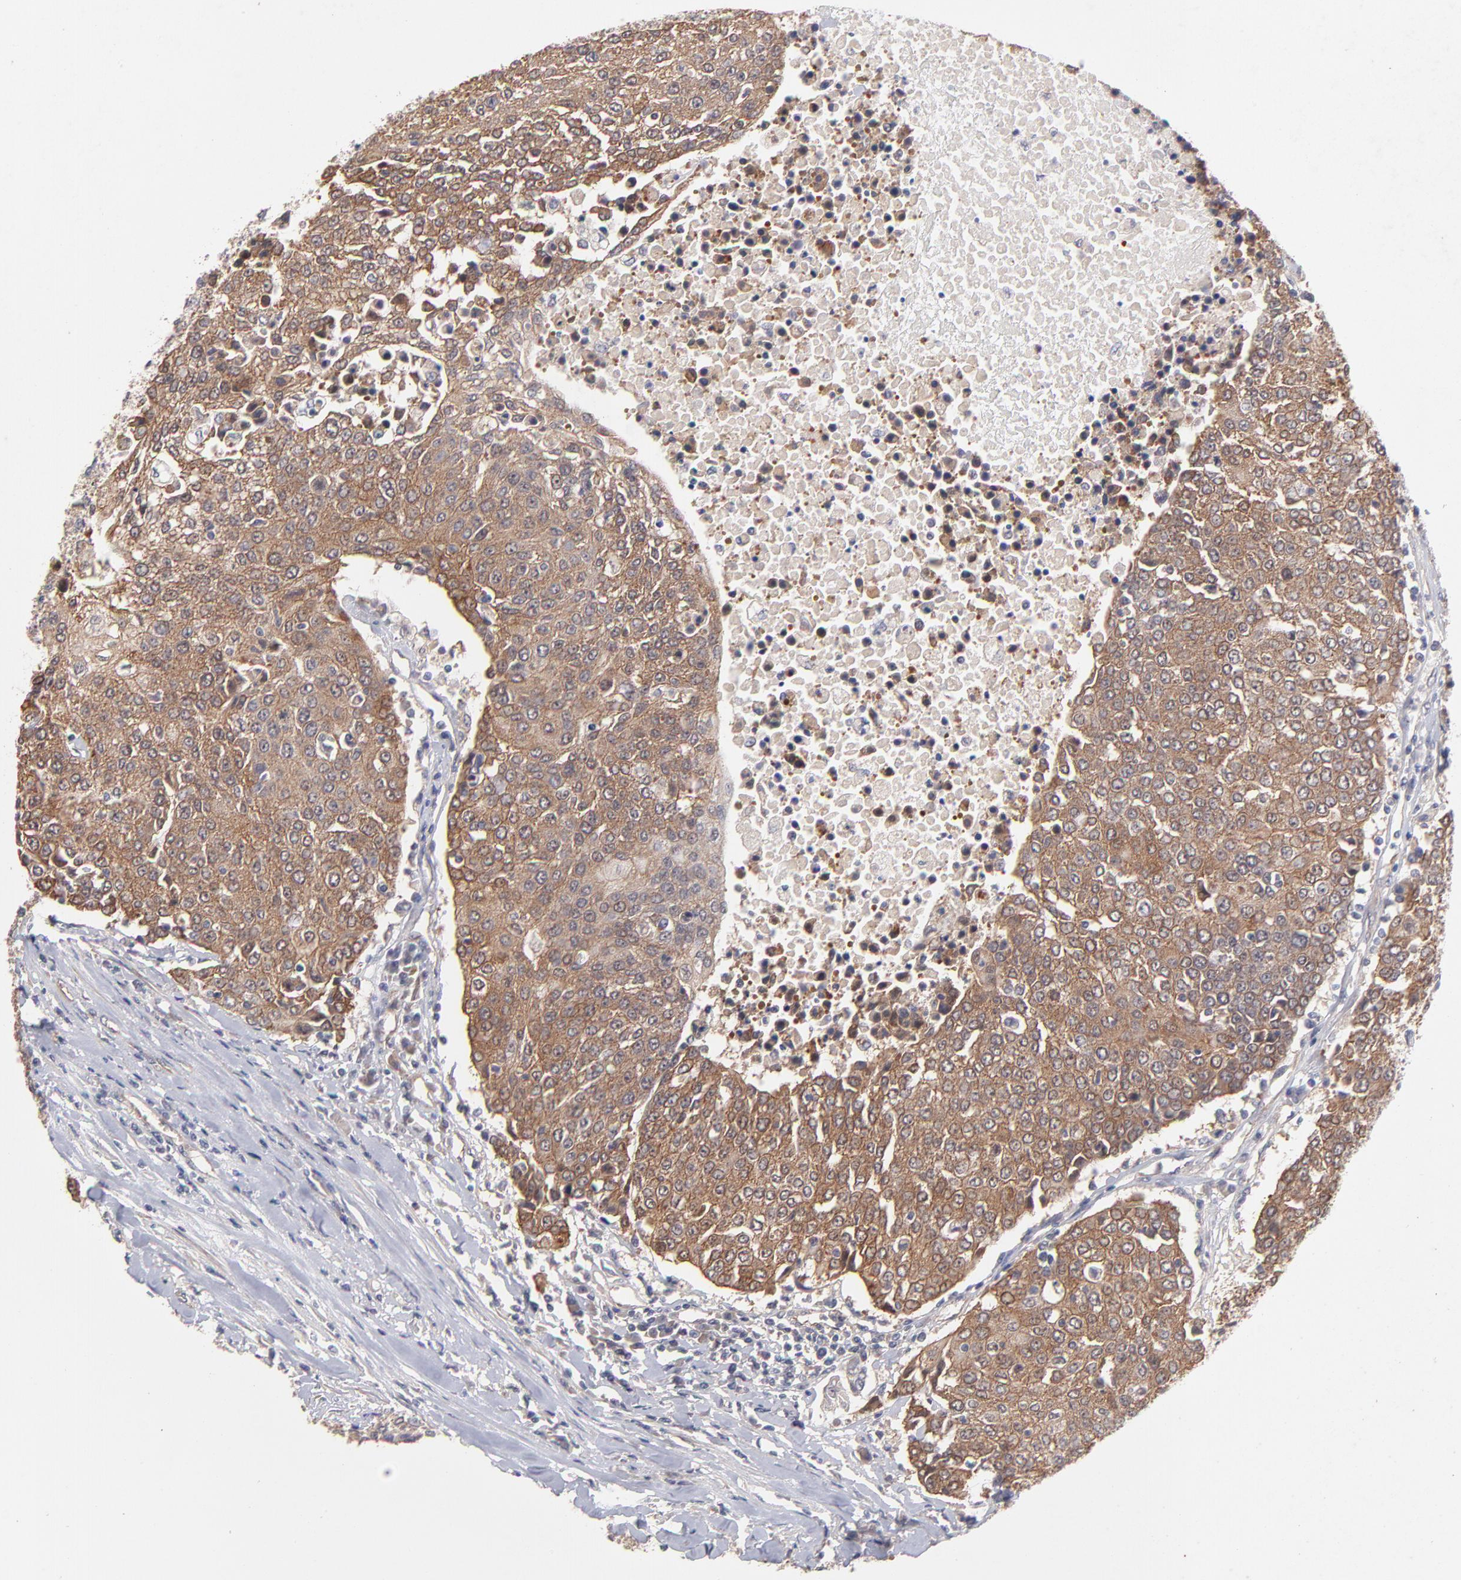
{"staining": {"intensity": "moderate", "quantity": ">75%", "location": "cytoplasmic/membranous"}, "tissue": "urothelial cancer", "cell_type": "Tumor cells", "image_type": "cancer", "snomed": [{"axis": "morphology", "description": "Urothelial carcinoma, High grade"}, {"axis": "topography", "description": "Urinary bladder"}], "caption": "IHC photomicrograph of neoplastic tissue: urothelial cancer stained using IHC reveals medium levels of moderate protein expression localized specifically in the cytoplasmic/membranous of tumor cells, appearing as a cytoplasmic/membranous brown color.", "gene": "STAP2", "patient": {"sex": "female", "age": 85}}